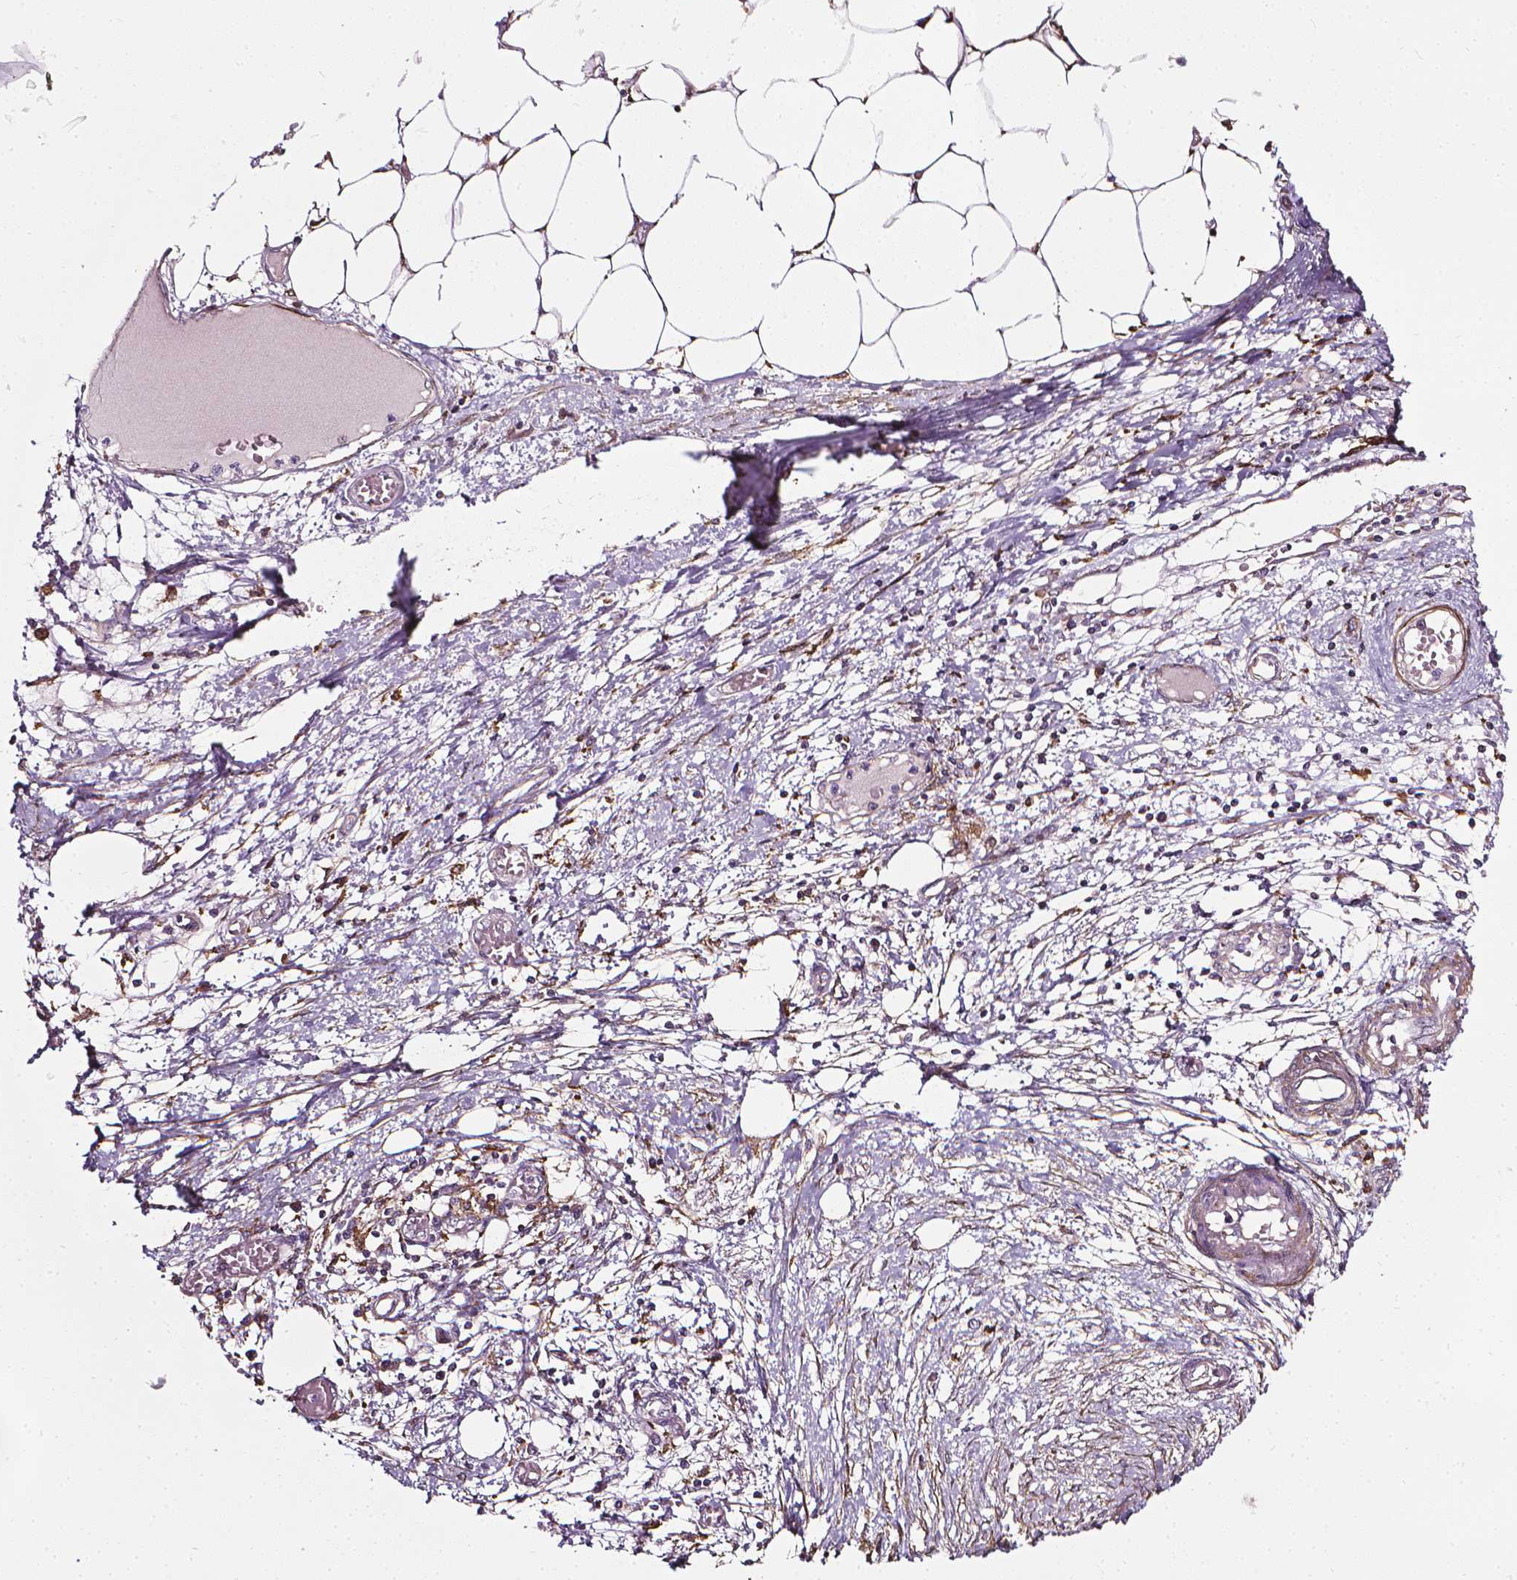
{"staining": {"intensity": "weak", "quantity": ">75%", "location": "cytoplasmic/membranous"}, "tissue": "endometrial cancer", "cell_type": "Tumor cells", "image_type": "cancer", "snomed": [{"axis": "morphology", "description": "Adenocarcinoma, NOS"}, {"axis": "morphology", "description": "Adenocarcinoma, metastatic, NOS"}, {"axis": "topography", "description": "Adipose tissue"}, {"axis": "topography", "description": "Endometrium"}], "caption": "A low amount of weak cytoplasmic/membranous positivity is appreciated in about >75% of tumor cells in adenocarcinoma (endometrial) tissue.", "gene": "PRAG1", "patient": {"sex": "female", "age": 67}}